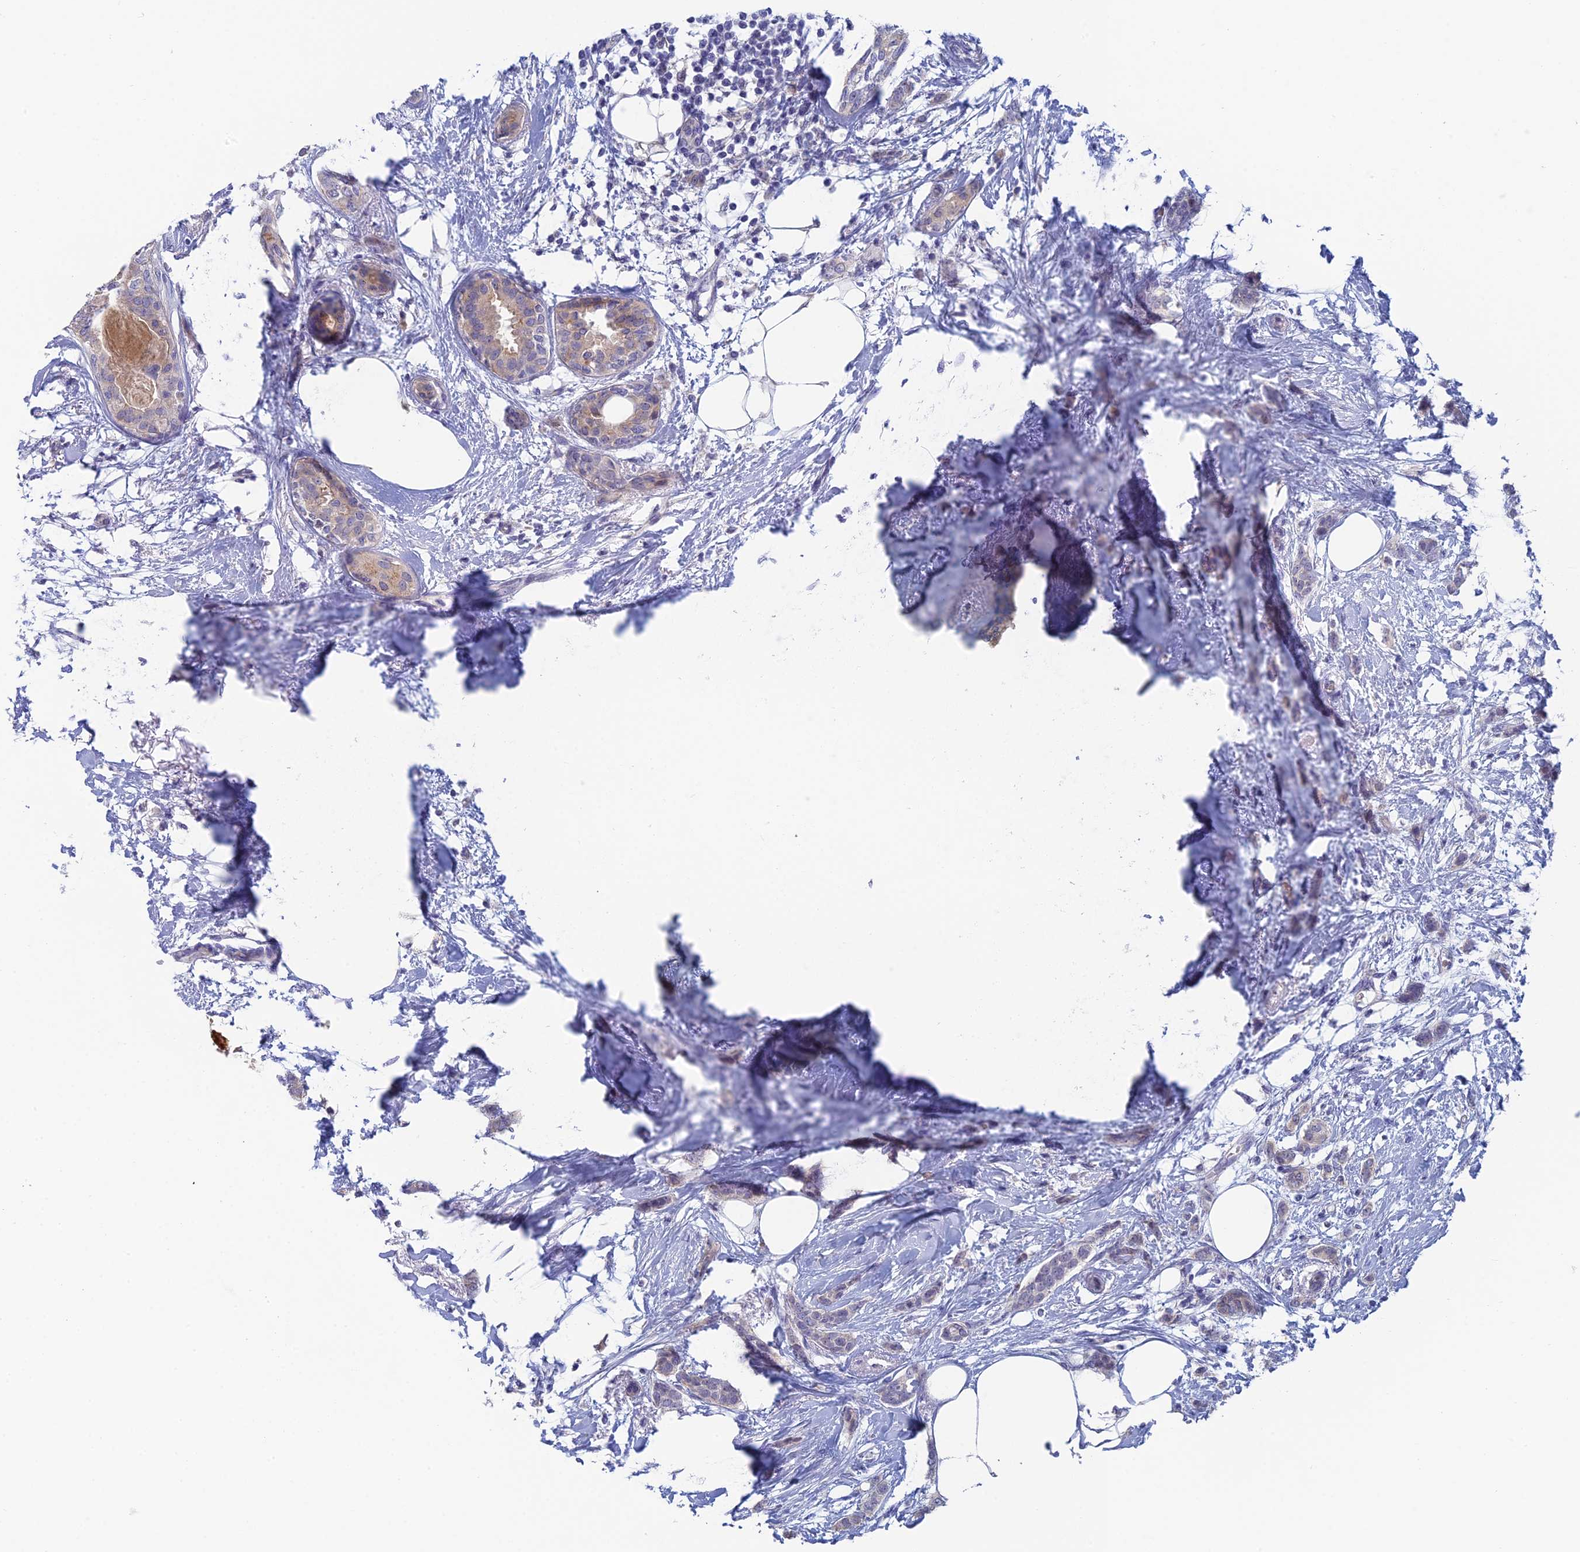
{"staining": {"intensity": "negative", "quantity": "none", "location": "none"}, "tissue": "breast cancer", "cell_type": "Tumor cells", "image_type": "cancer", "snomed": [{"axis": "morphology", "description": "Duct carcinoma"}, {"axis": "topography", "description": "Breast"}], "caption": "High magnification brightfield microscopy of infiltrating ductal carcinoma (breast) stained with DAB (brown) and counterstained with hematoxylin (blue): tumor cells show no significant staining.", "gene": "GIPC1", "patient": {"sex": "female", "age": 72}}